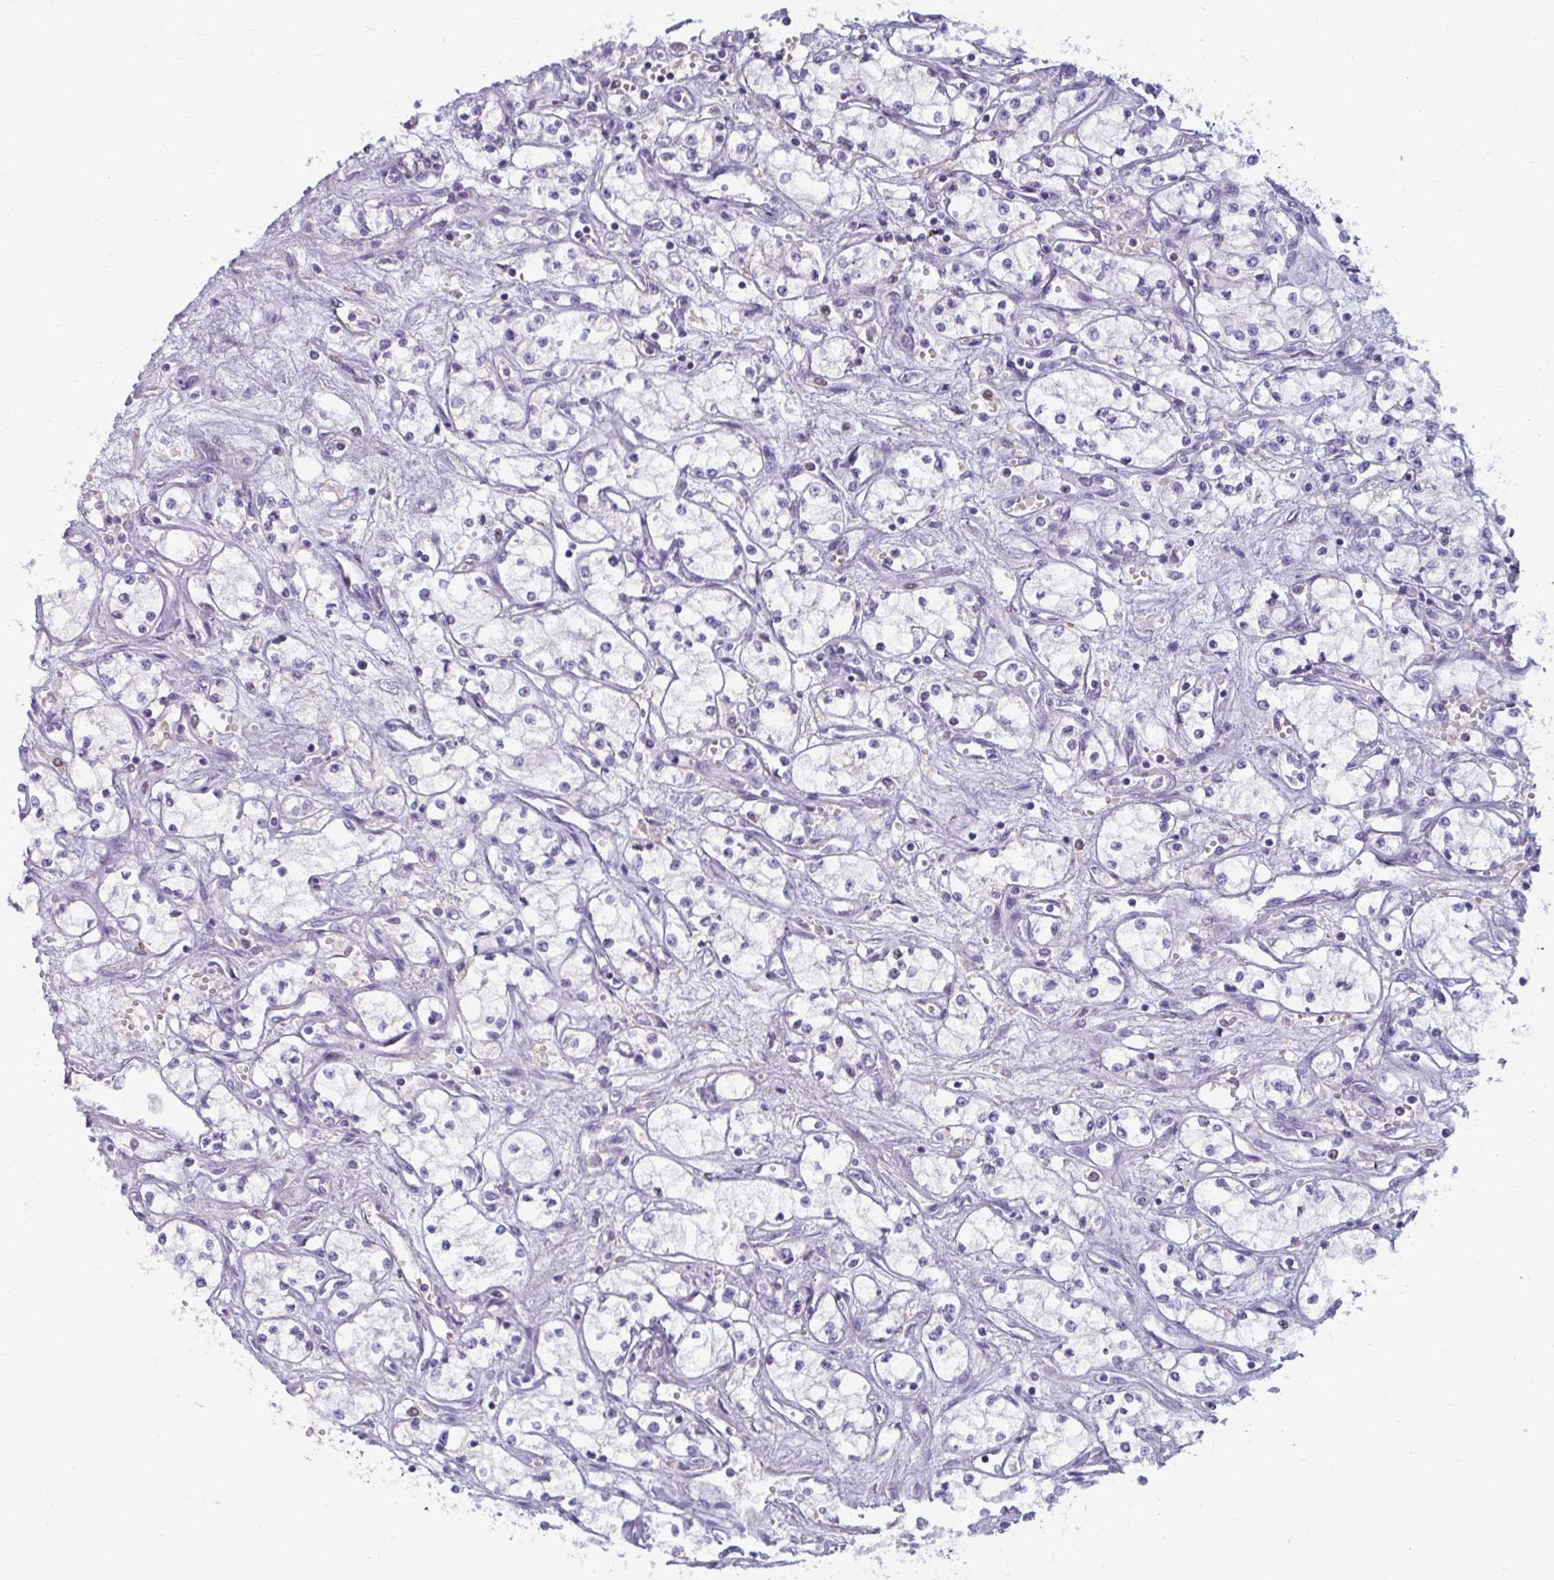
{"staining": {"intensity": "negative", "quantity": "none", "location": "none"}, "tissue": "renal cancer", "cell_type": "Tumor cells", "image_type": "cancer", "snomed": [{"axis": "morphology", "description": "Normal tissue, NOS"}, {"axis": "morphology", "description": "Adenocarcinoma, NOS"}, {"axis": "topography", "description": "Kidney"}], "caption": "Renal adenocarcinoma stained for a protein using IHC reveals no expression tumor cells.", "gene": "NPY", "patient": {"sex": "male", "age": 59}}